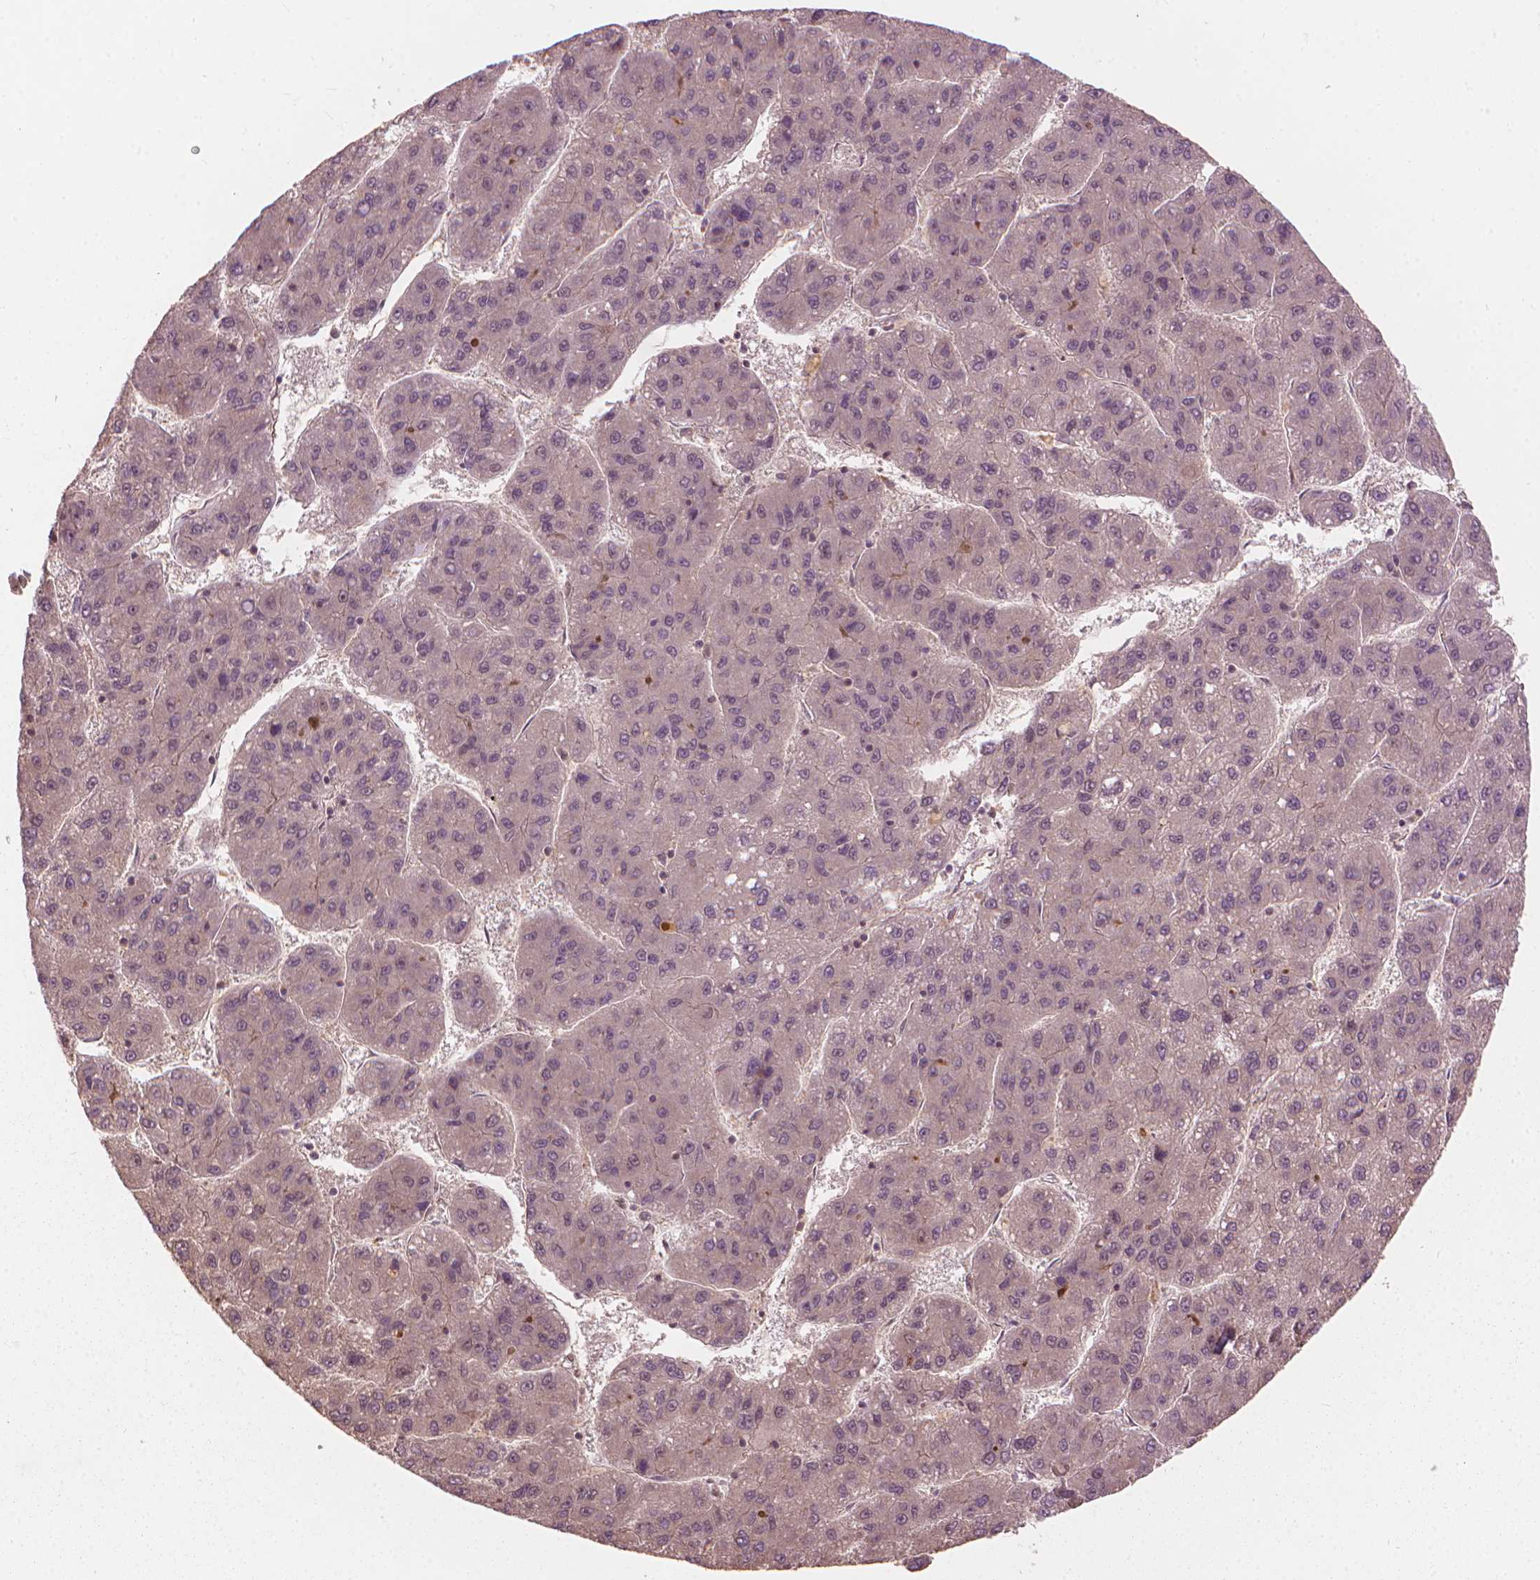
{"staining": {"intensity": "negative", "quantity": "none", "location": "none"}, "tissue": "liver cancer", "cell_type": "Tumor cells", "image_type": "cancer", "snomed": [{"axis": "morphology", "description": "Carcinoma, Hepatocellular, NOS"}, {"axis": "topography", "description": "Liver"}], "caption": "DAB immunohistochemical staining of human liver hepatocellular carcinoma displays no significant expression in tumor cells. Nuclei are stained in blue.", "gene": "SSU72", "patient": {"sex": "female", "age": 82}}